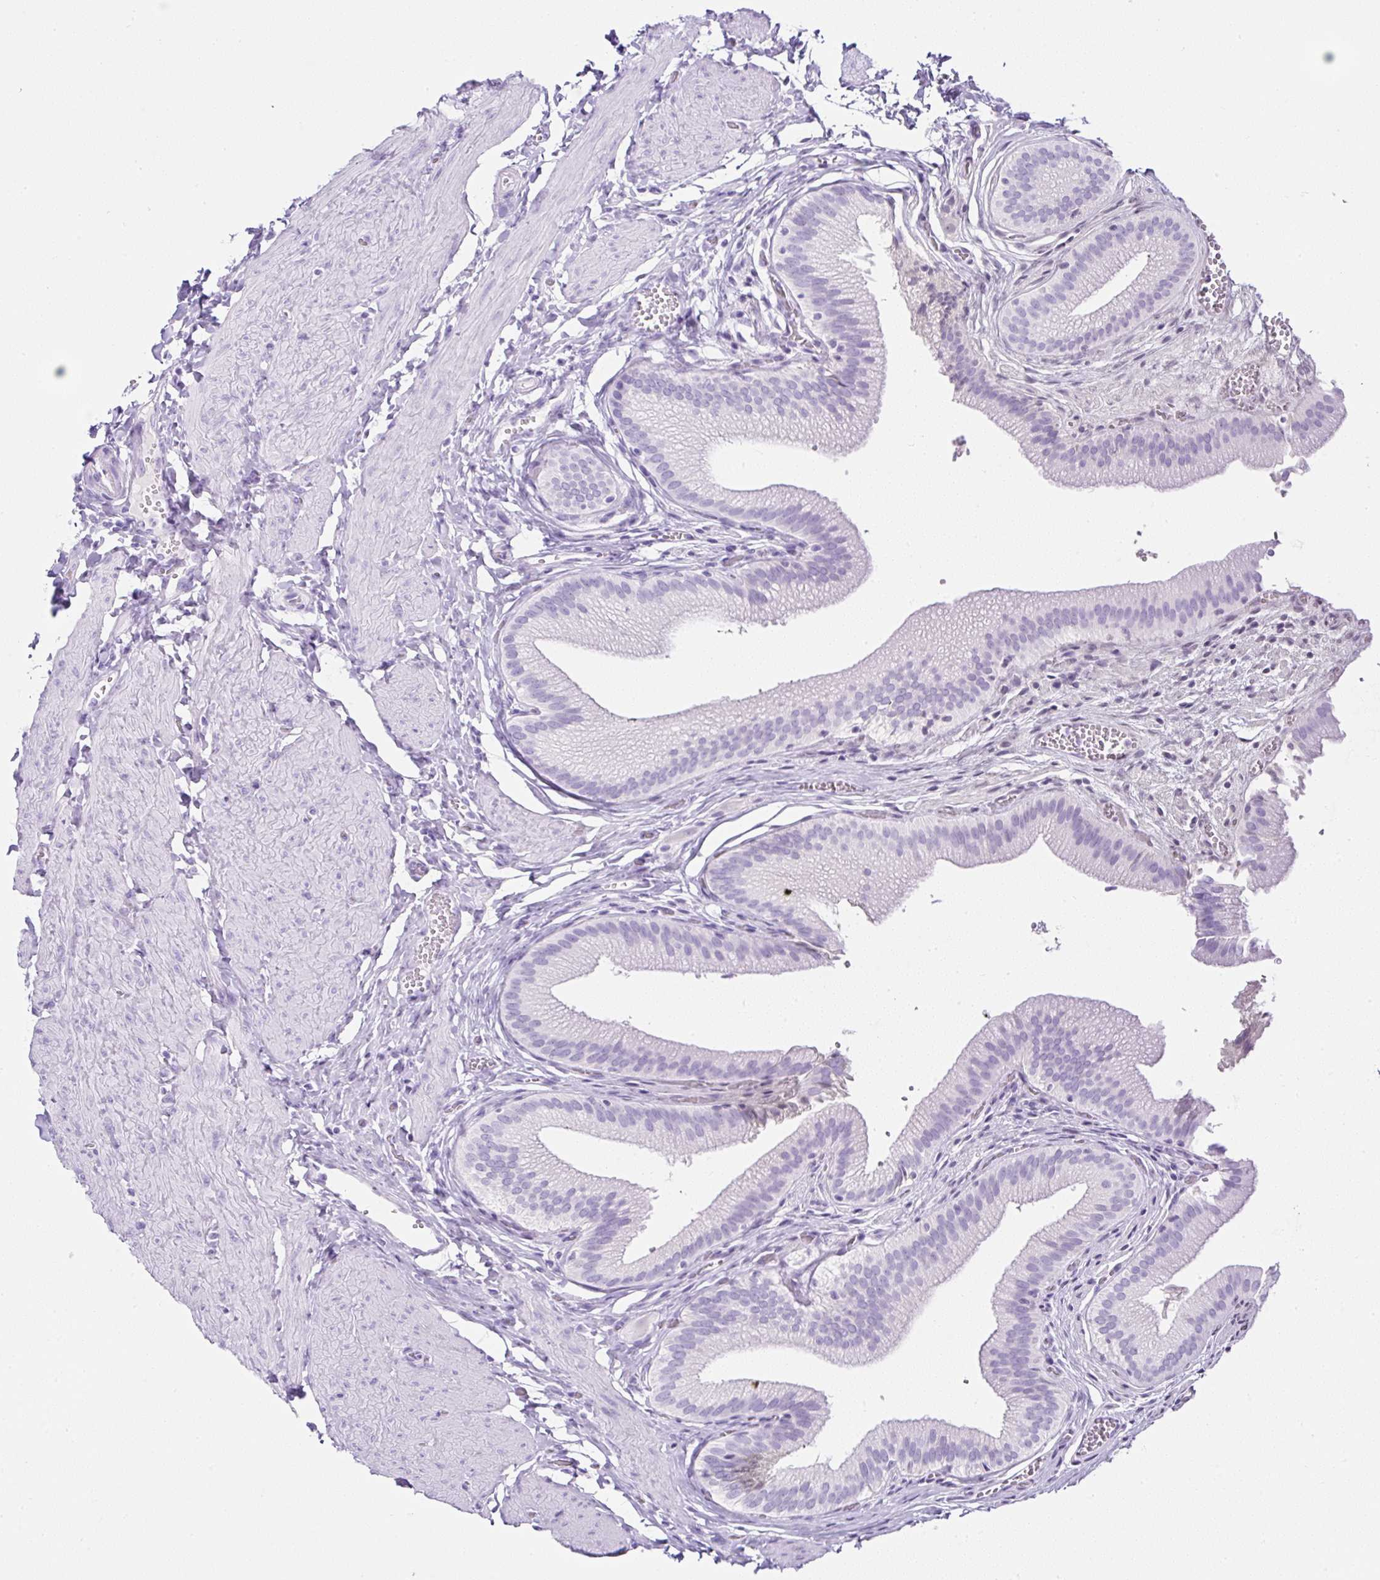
{"staining": {"intensity": "negative", "quantity": "none", "location": "none"}, "tissue": "gallbladder", "cell_type": "Glandular cells", "image_type": "normal", "snomed": [{"axis": "morphology", "description": "Normal tissue, NOS"}, {"axis": "topography", "description": "Gallbladder"}, {"axis": "topography", "description": "Peripheral nerve tissue"}], "caption": "Immunohistochemistry (IHC) micrograph of benign human gallbladder stained for a protein (brown), which shows no expression in glandular cells. (IHC, brightfield microscopy, high magnification).", "gene": "SERPINB3", "patient": {"sex": "male", "age": 17}}